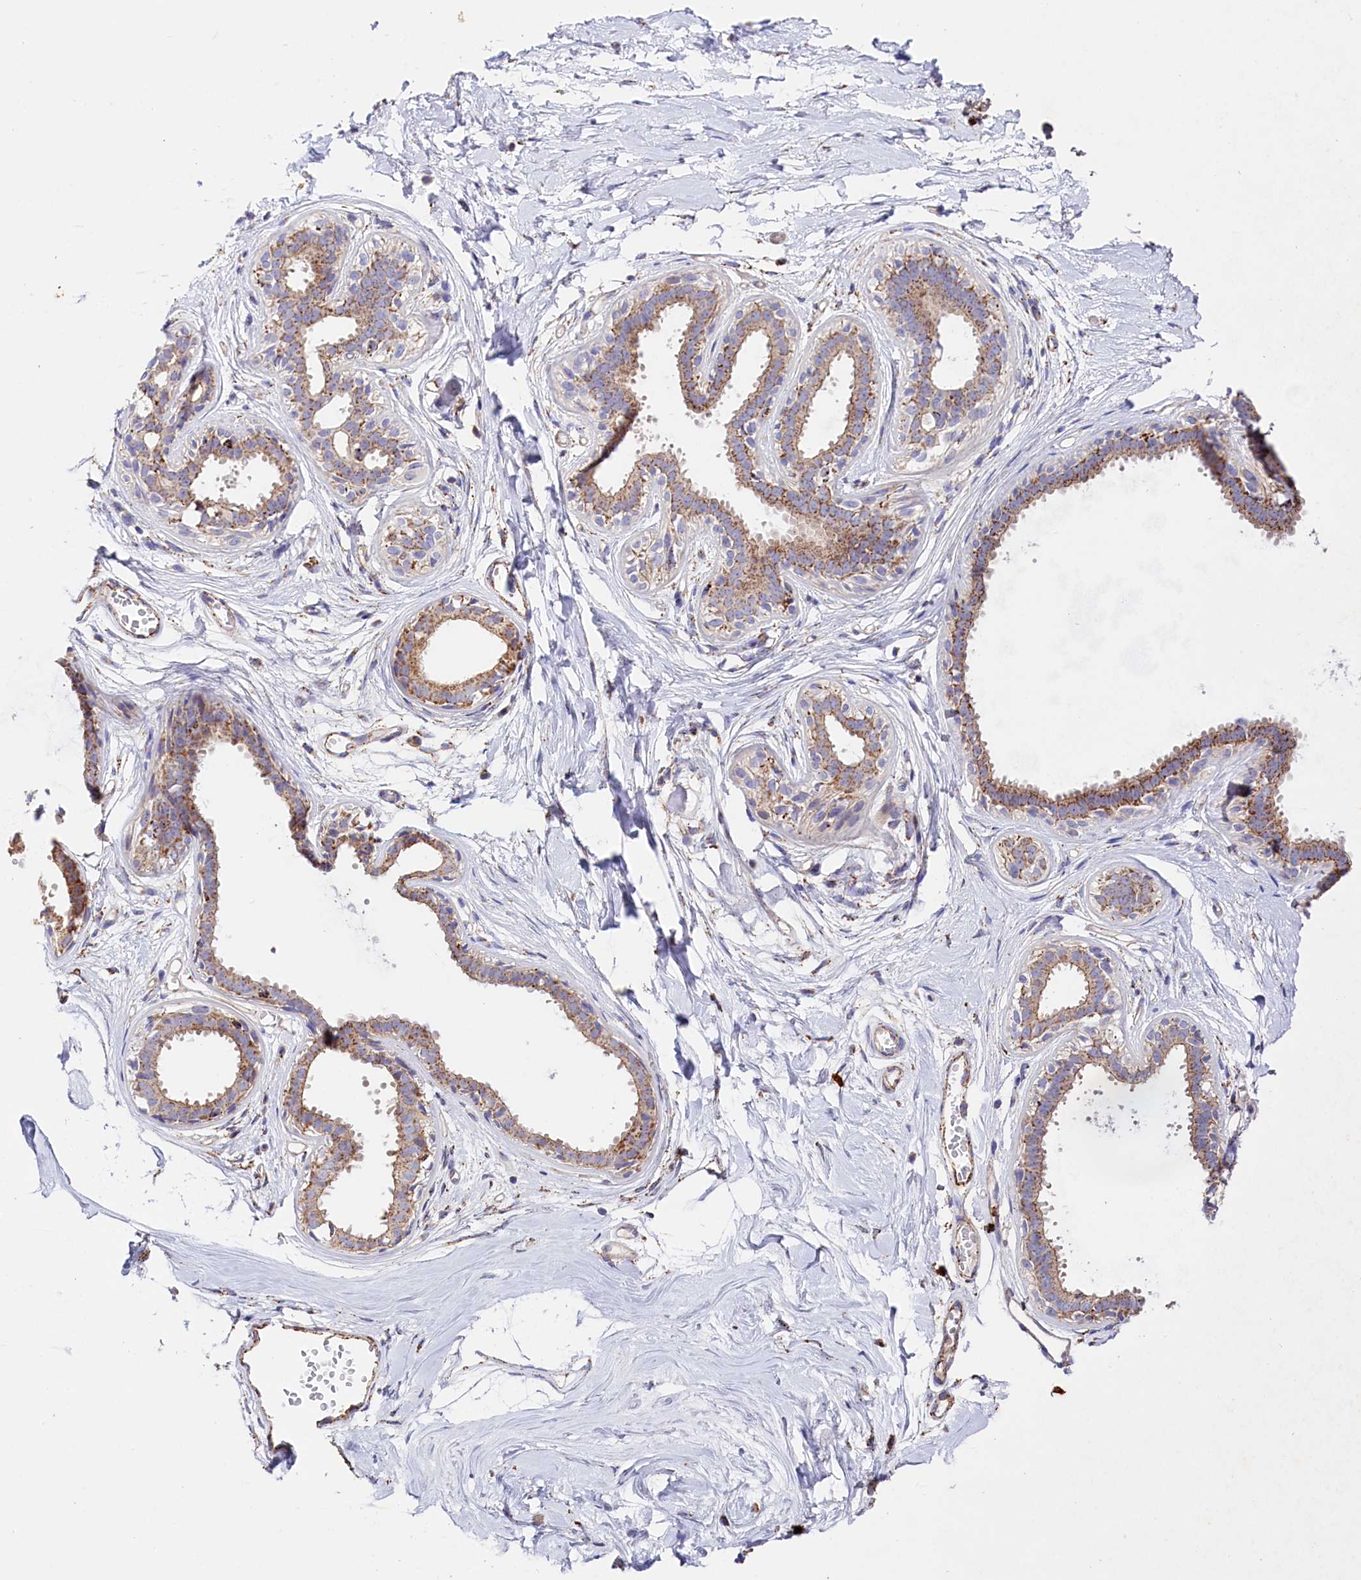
{"staining": {"intensity": "moderate", "quantity": ">75%", "location": "cytoplasmic/membranous"}, "tissue": "breast", "cell_type": "Adipocytes", "image_type": "normal", "snomed": [{"axis": "morphology", "description": "Normal tissue, NOS"}, {"axis": "topography", "description": "Breast"}], "caption": "Moderate cytoplasmic/membranous protein expression is seen in approximately >75% of adipocytes in breast.", "gene": "AKTIP", "patient": {"sex": "female", "age": 45}}